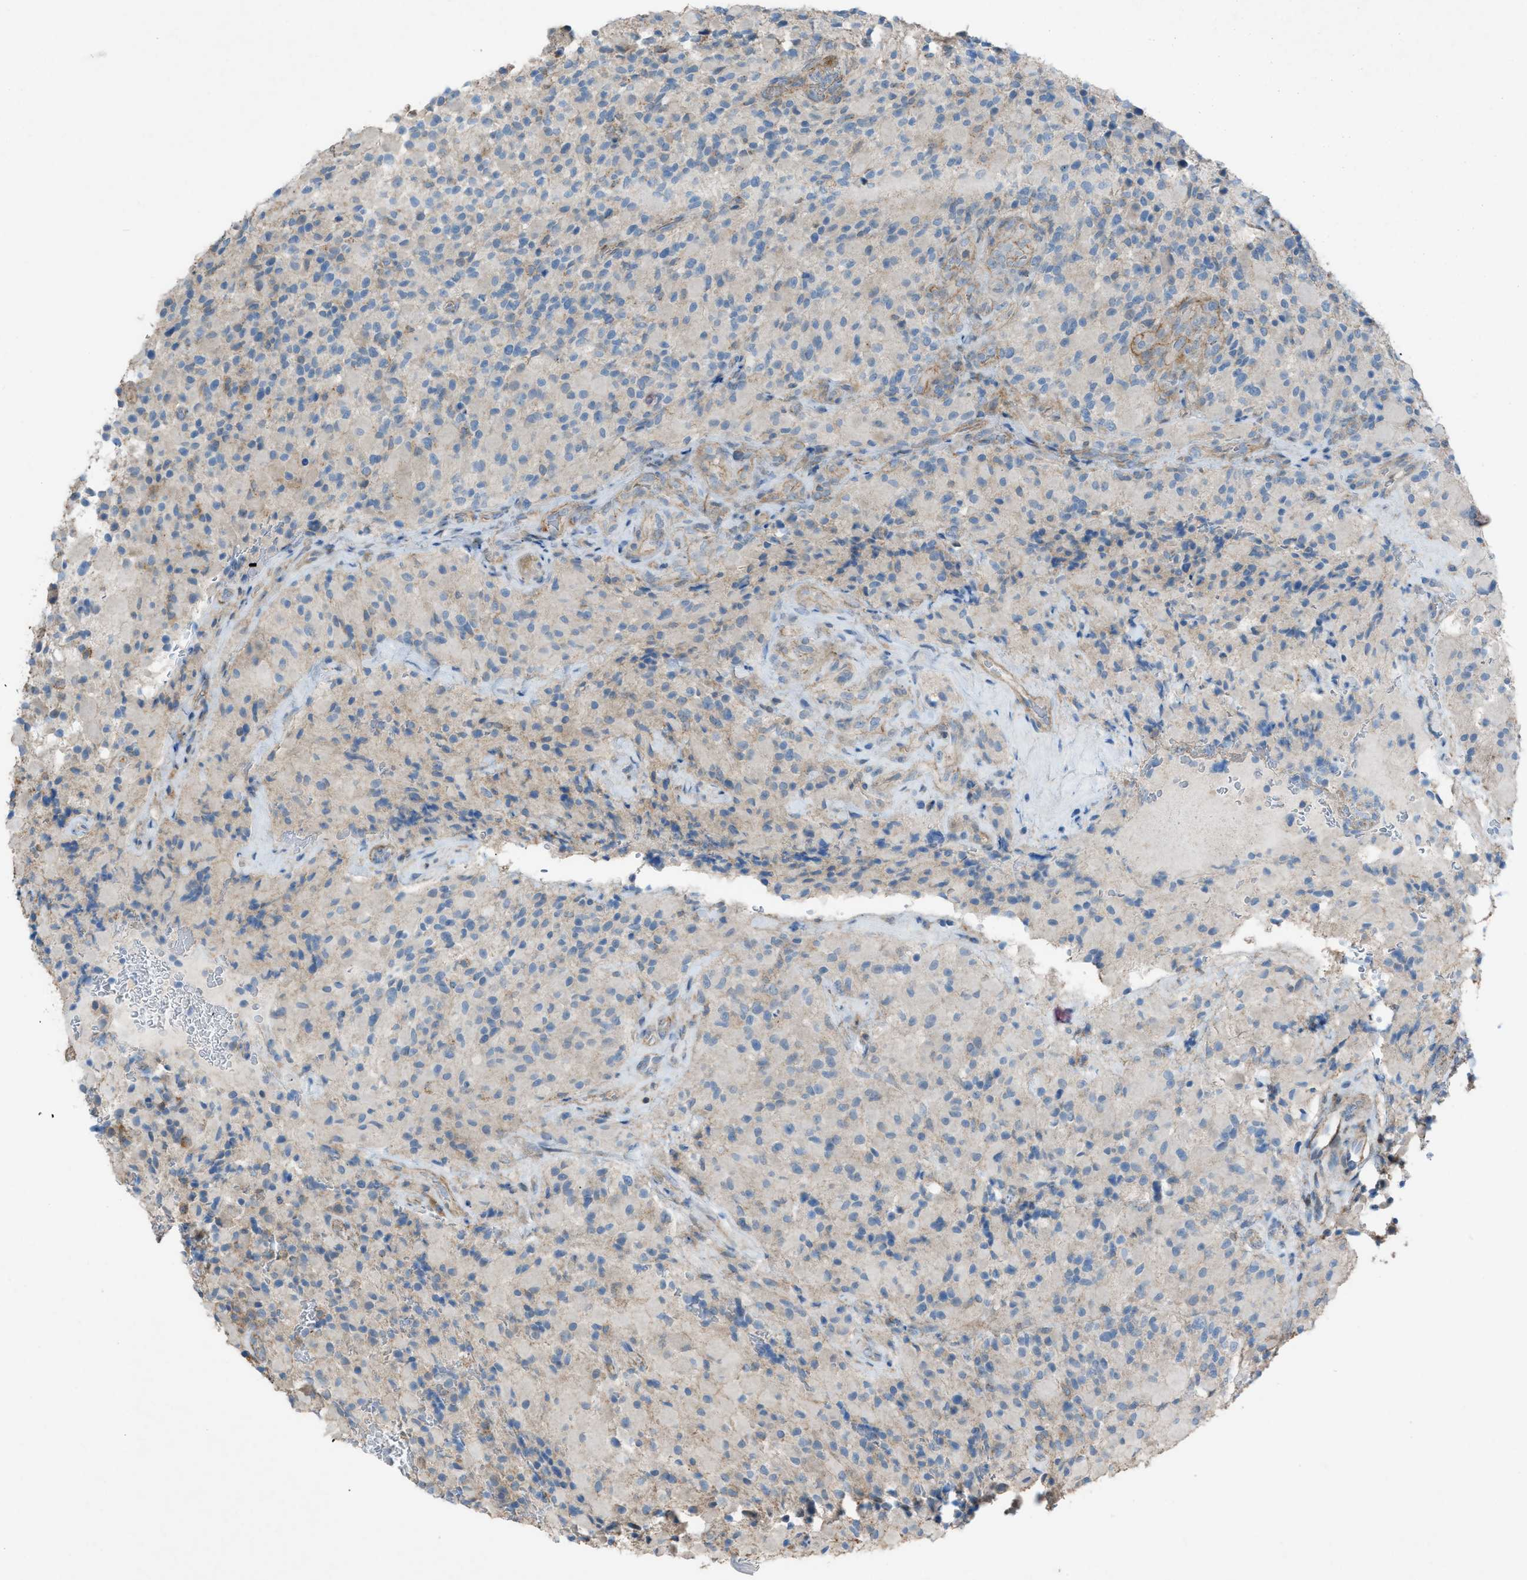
{"staining": {"intensity": "negative", "quantity": "none", "location": "none"}, "tissue": "glioma", "cell_type": "Tumor cells", "image_type": "cancer", "snomed": [{"axis": "morphology", "description": "Glioma, malignant, High grade"}, {"axis": "topography", "description": "Brain"}], "caption": "The histopathology image exhibits no staining of tumor cells in glioma.", "gene": "NCK2", "patient": {"sex": "male", "age": 71}}